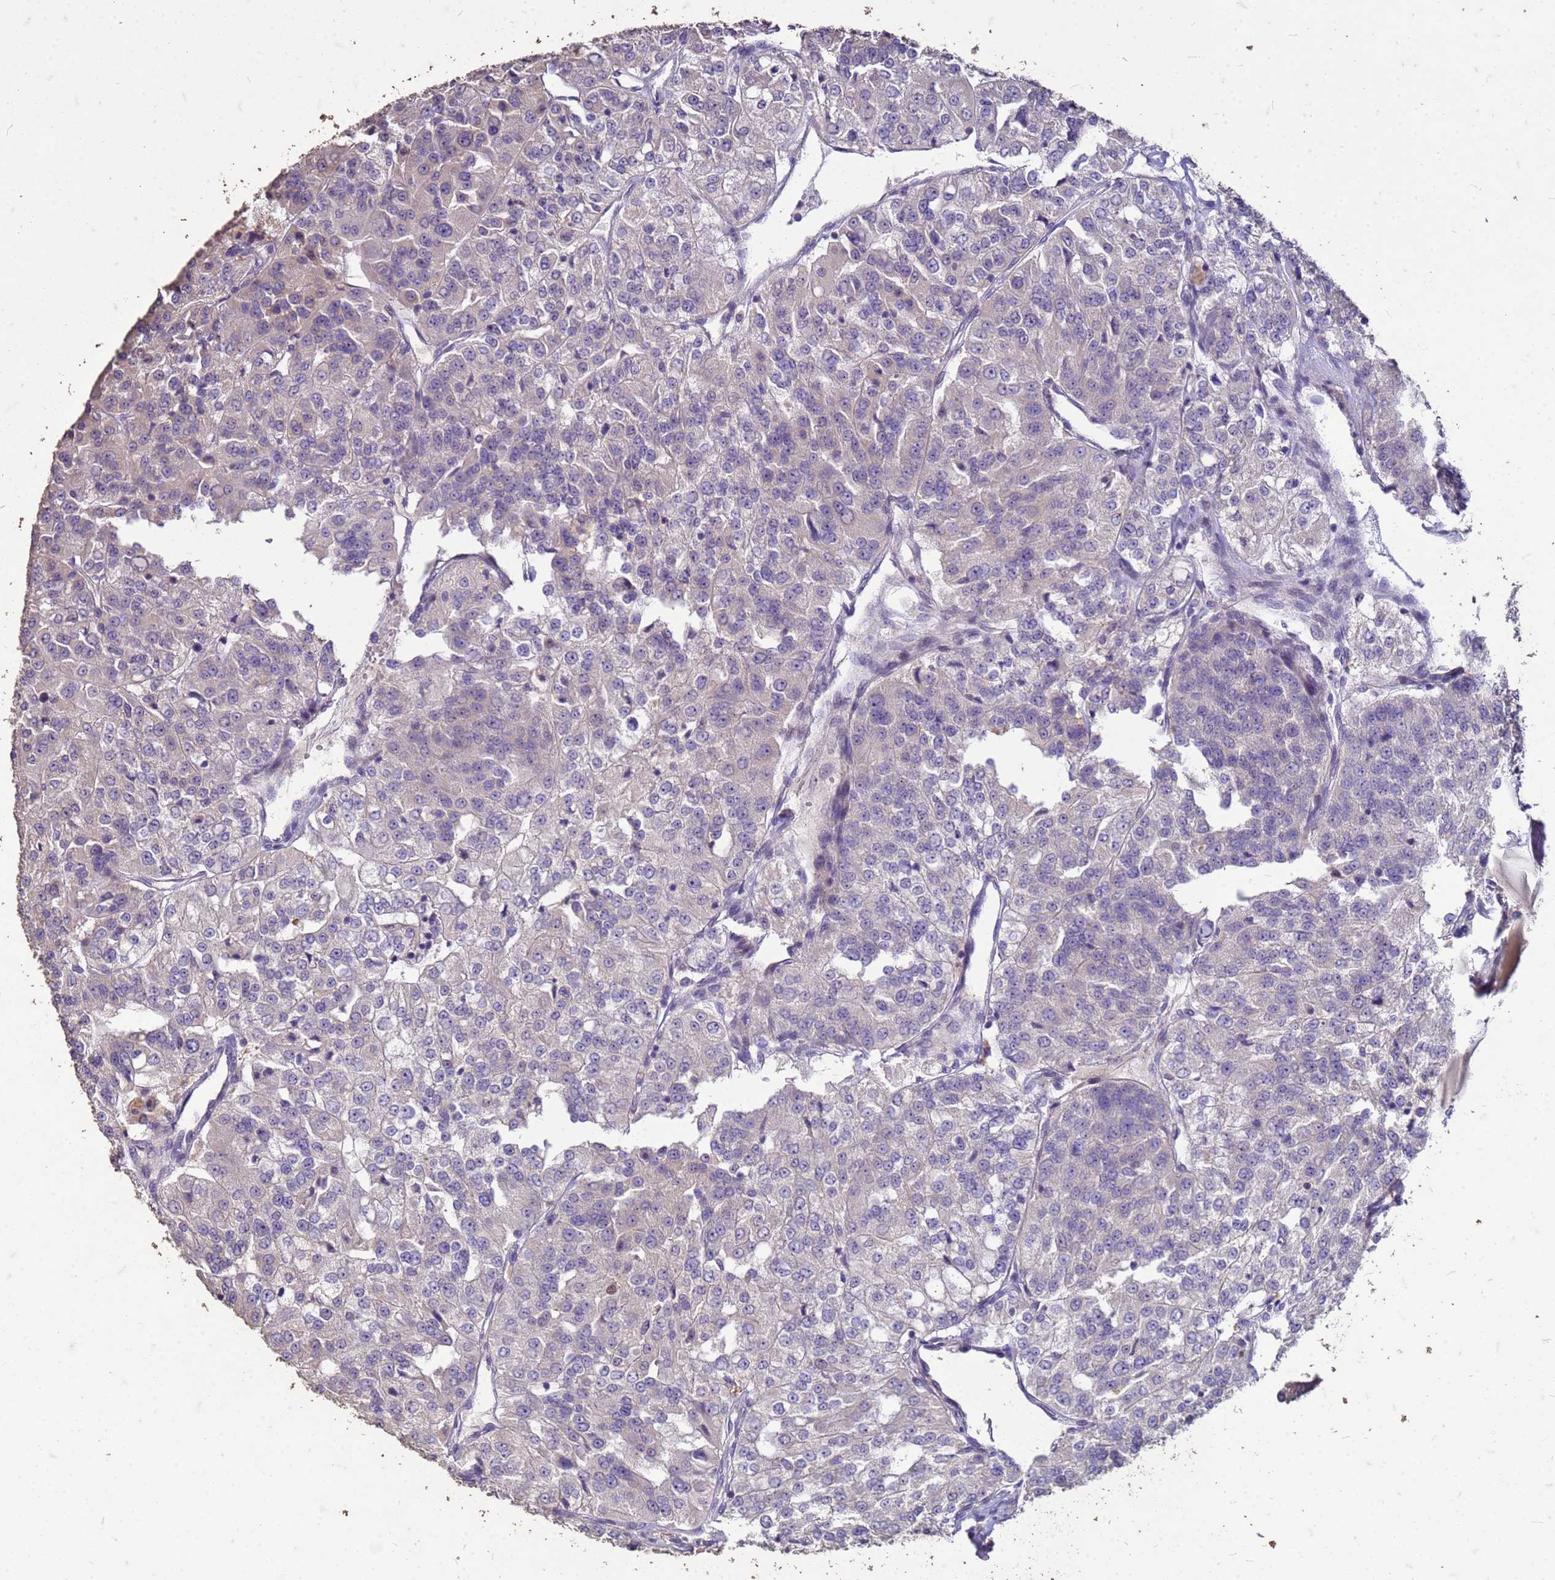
{"staining": {"intensity": "negative", "quantity": "none", "location": "none"}, "tissue": "renal cancer", "cell_type": "Tumor cells", "image_type": "cancer", "snomed": [{"axis": "morphology", "description": "Adenocarcinoma, NOS"}, {"axis": "topography", "description": "Kidney"}], "caption": "High power microscopy image of an IHC image of renal cancer, revealing no significant positivity in tumor cells.", "gene": "FAM184B", "patient": {"sex": "female", "age": 63}}